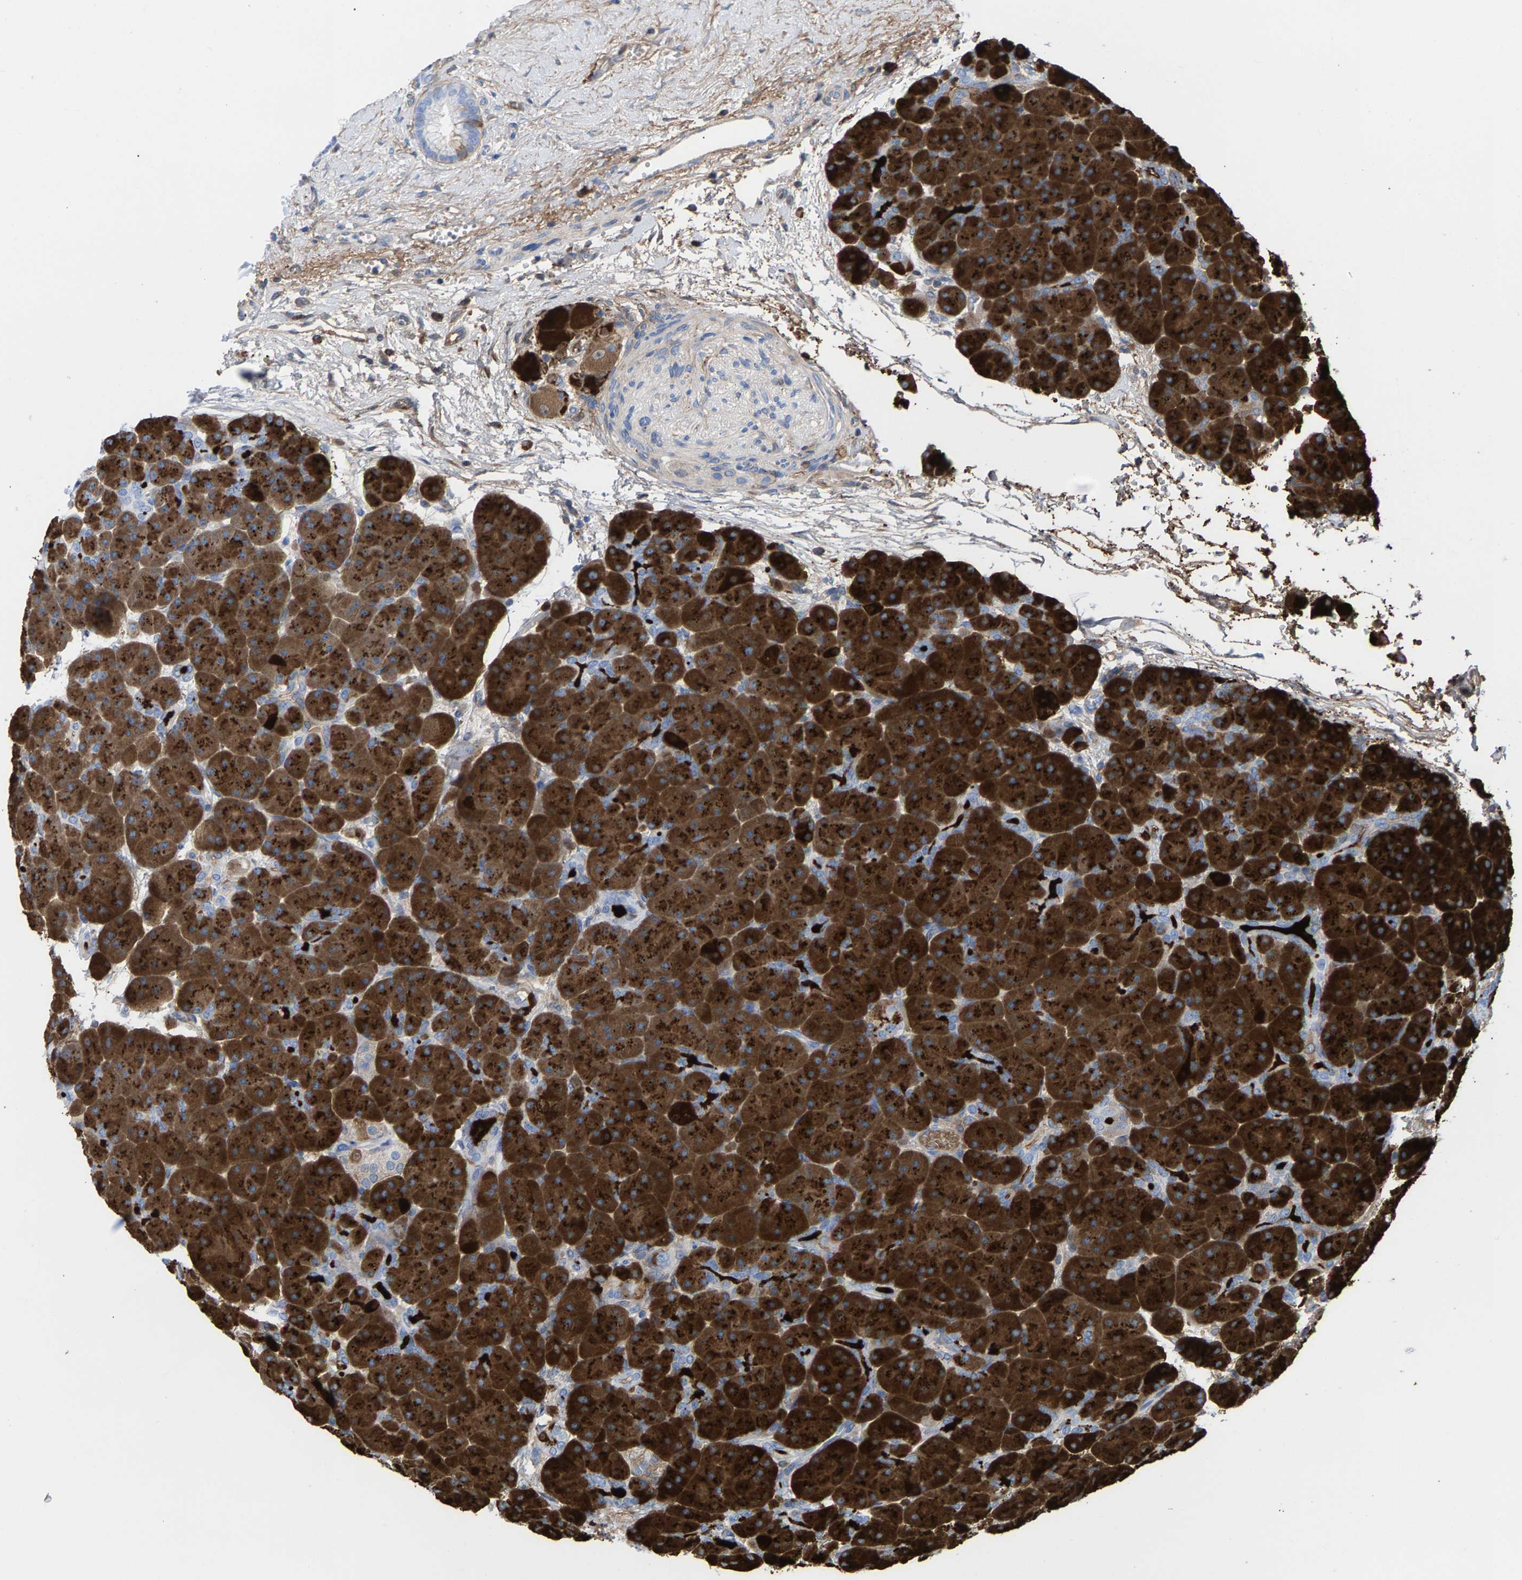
{"staining": {"intensity": "strong", "quantity": ">75%", "location": "cytoplasmic/membranous"}, "tissue": "pancreas", "cell_type": "Exocrine glandular cells", "image_type": "normal", "snomed": [{"axis": "morphology", "description": "Normal tissue, NOS"}, {"axis": "topography", "description": "Pancreas"}], "caption": "Immunohistochemistry micrograph of benign pancreas stained for a protein (brown), which reveals high levels of strong cytoplasmic/membranous positivity in approximately >75% of exocrine glandular cells.", "gene": "CPA1", "patient": {"sex": "male", "age": 66}}